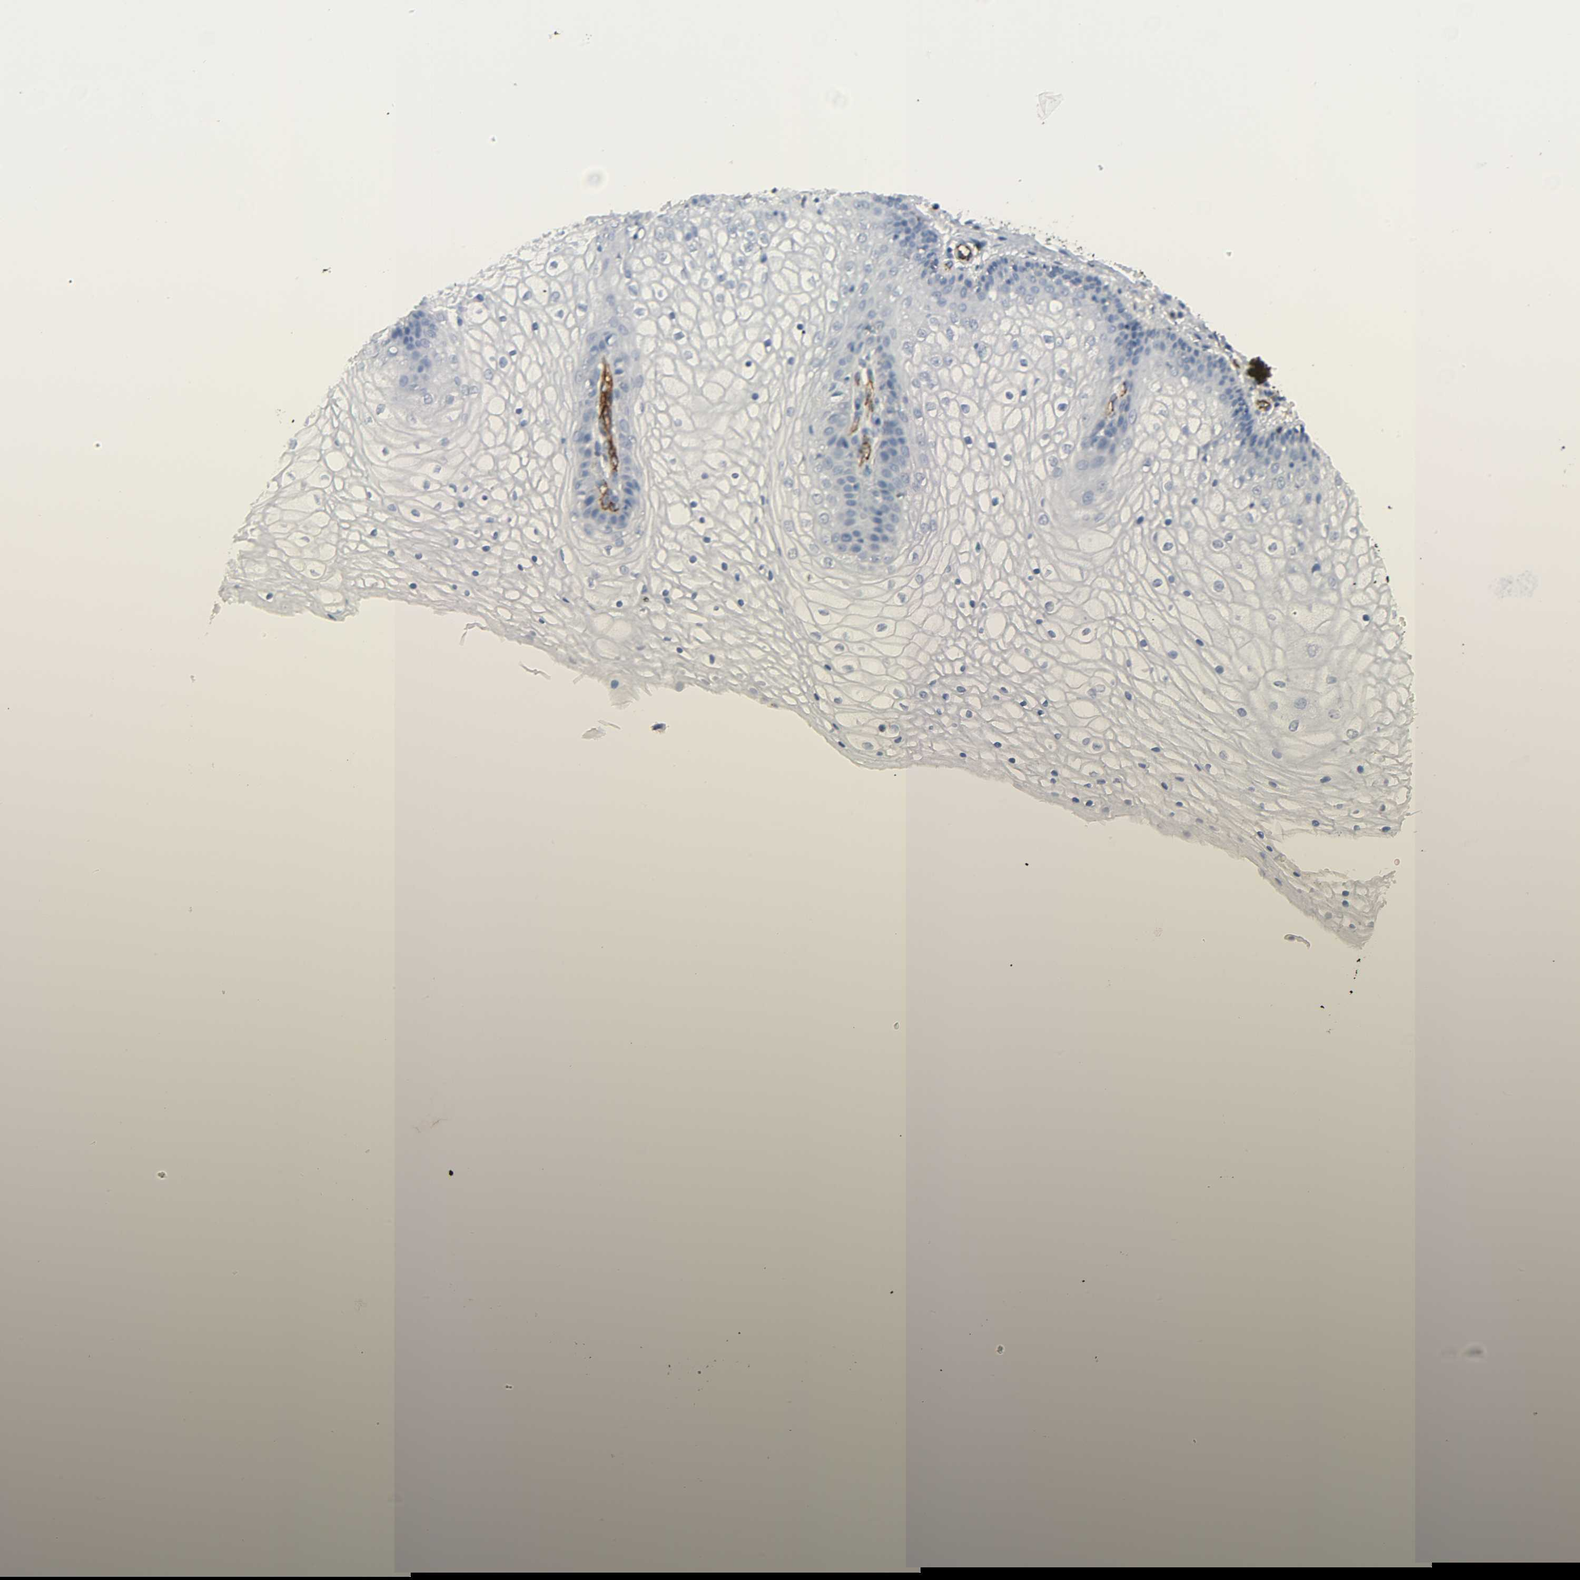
{"staining": {"intensity": "negative", "quantity": "none", "location": "none"}, "tissue": "vagina", "cell_type": "Squamous epithelial cells", "image_type": "normal", "snomed": [{"axis": "morphology", "description": "Normal tissue, NOS"}, {"axis": "topography", "description": "Vagina"}], "caption": "Squamous epithelial cells are negative for protein expression in benign human vagina. (IHC, brightfield microscopy, high magnification).", "gene": "PECAM1", "patient": {"sex": "female", "age": 34}}